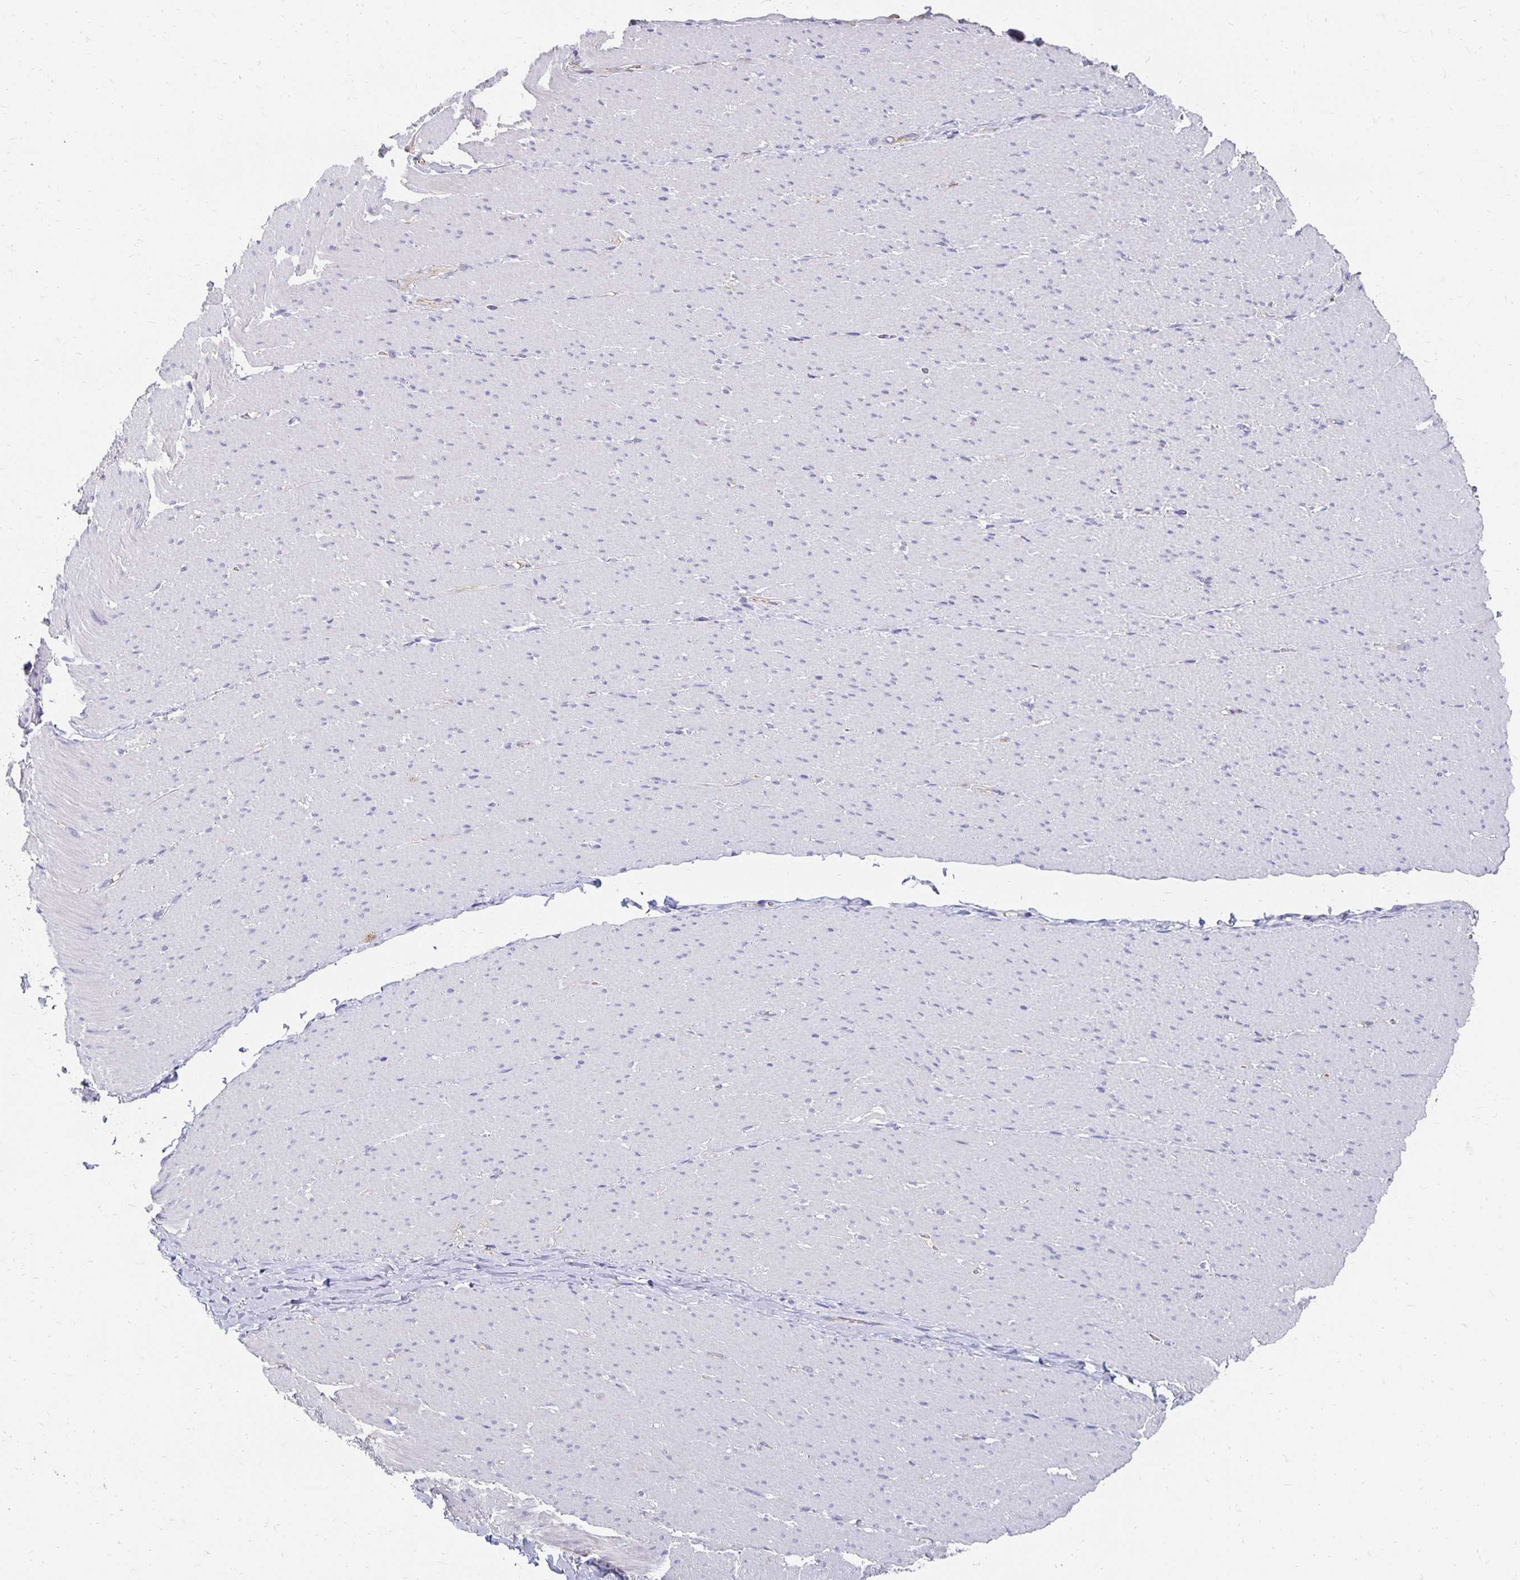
{"staining": {"intensity": "negative", "quantity": "none", "location": "none"}, "tissue": "smooth muscle", "cell_type": "Smooth muscle cells", "image_type": "normal", "snomed": [{"axis": "morphology", "description": "Normal tissue, NOS"}, {"axis": "topography", "description": "Smooth muscle"}, {"axis": "topography", "description": "Rectum"}], "caption": "The immunohistochemistry histopathology image has no significant expression in smooth muscle cells of smooth muscle.", "gene": "APOB", "patient": {"sex": "male", "age": 53}}